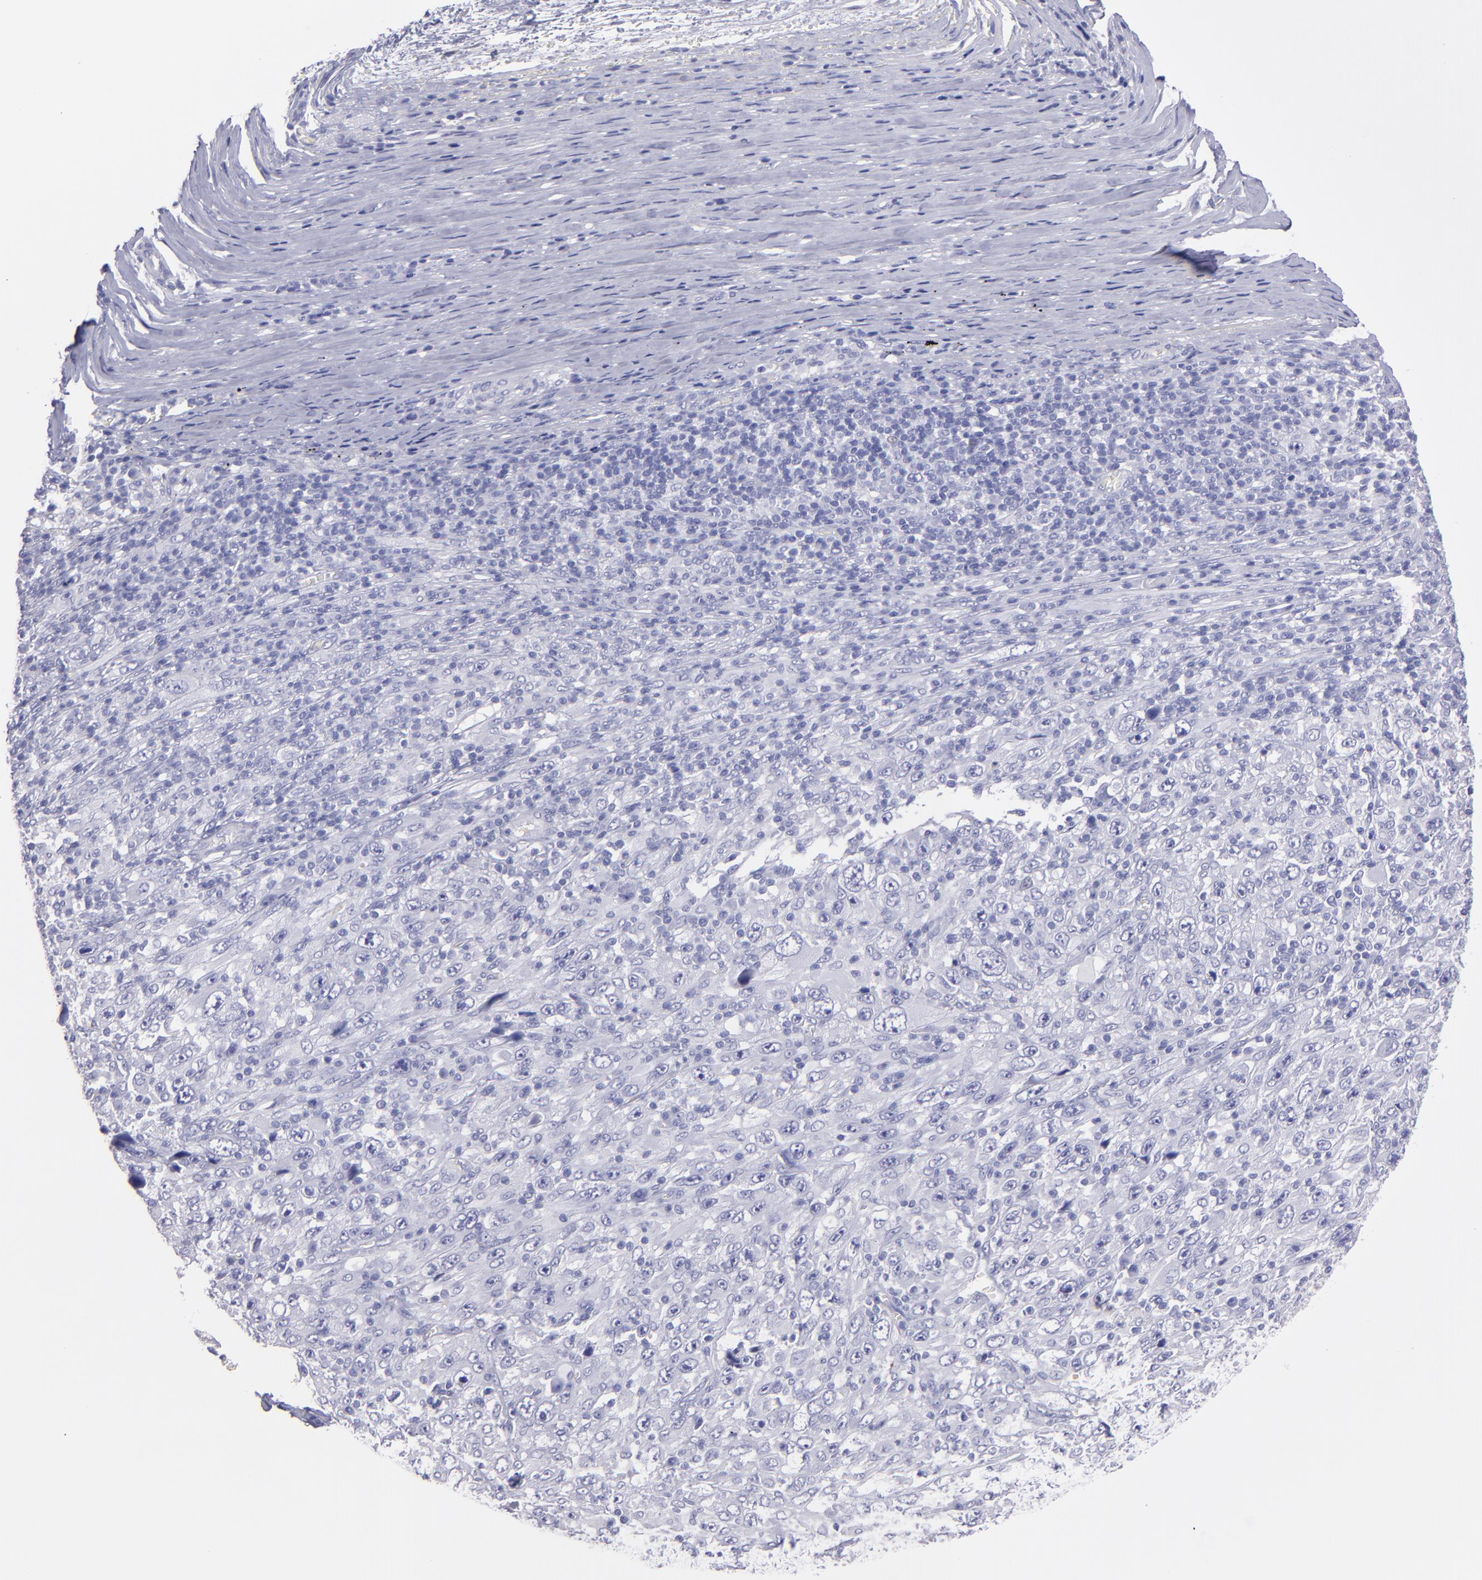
{"staining": {"intensity": "negative", "quantity": "none", "location": "none"}, "tissue": "melanoma", "cell_type": "Tumor cells", "image_type": "cancer", "snomed": [{"axis": "morphology", "description": "Malignant melanoma, Metastatic site"}, {"axis": "topography", "description": "Skin"}], "caption": "IHC of human malignant melanoma (metastatic site) demonstrates no positivity in tumor cells. The staining was performed using DAB (3,3'-diaminobenzidine) to visualize the protein expression in brown, while the nuclei were stained in blue with hematoxylin (Magnification: 20x).", "gene": "TG", "patient": {"sex": "female", "age": 56}}